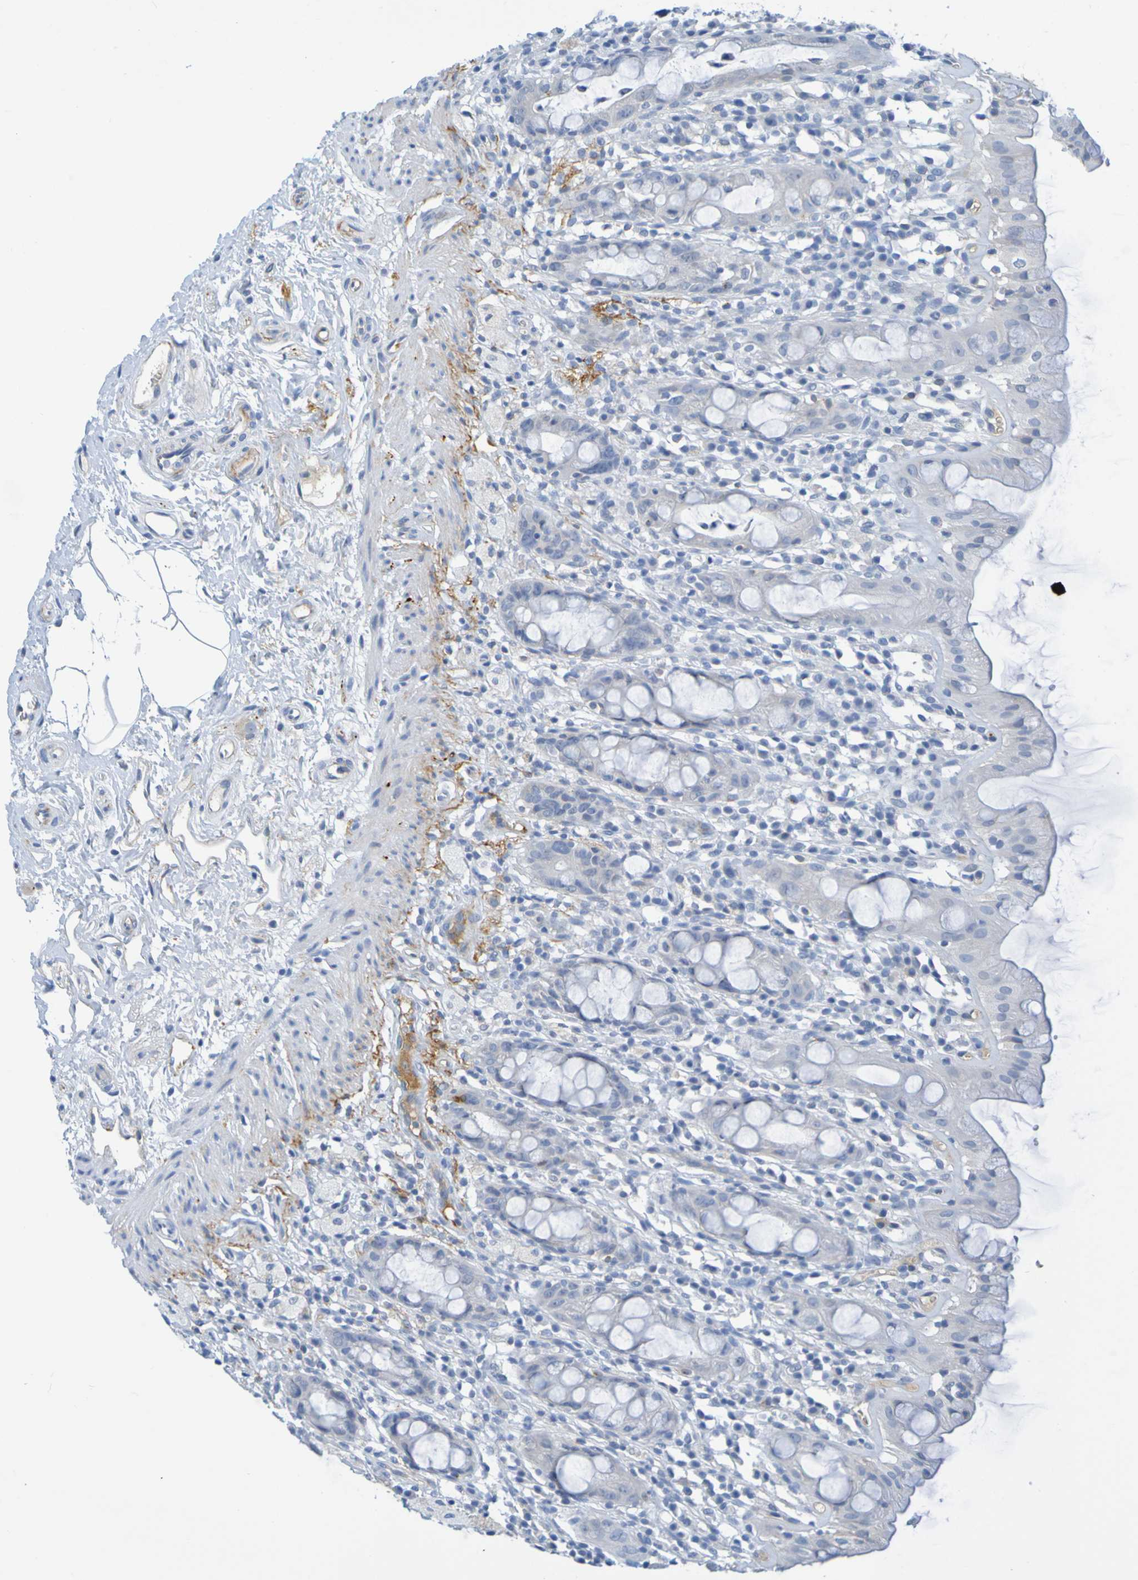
{"staining": {"intensity": "negative", "quantity": "none", "location": "none"}, "tissue": "rectum", "cell_type": "Glandular cells", "image_type": "normal", "snomed": [{"axis": "morphology", "description": "Normal tissue, NOS"}, {"axis": "topography", "description": "Rectum"}], "caption": "This photomicrograph is of unremarkable rectum stained with immunohistochemistry (IHC) to label a protein in brown with the nuclei are counter-stained blue. There is no staining in glandular cells. (Brightfield microscopy of DAB (3,3'-diaminobenzidine) immunohistochemistry (IHC) at high magnification).", "gene": "IL10", "patient": {"sex": "male", "age": 44}}